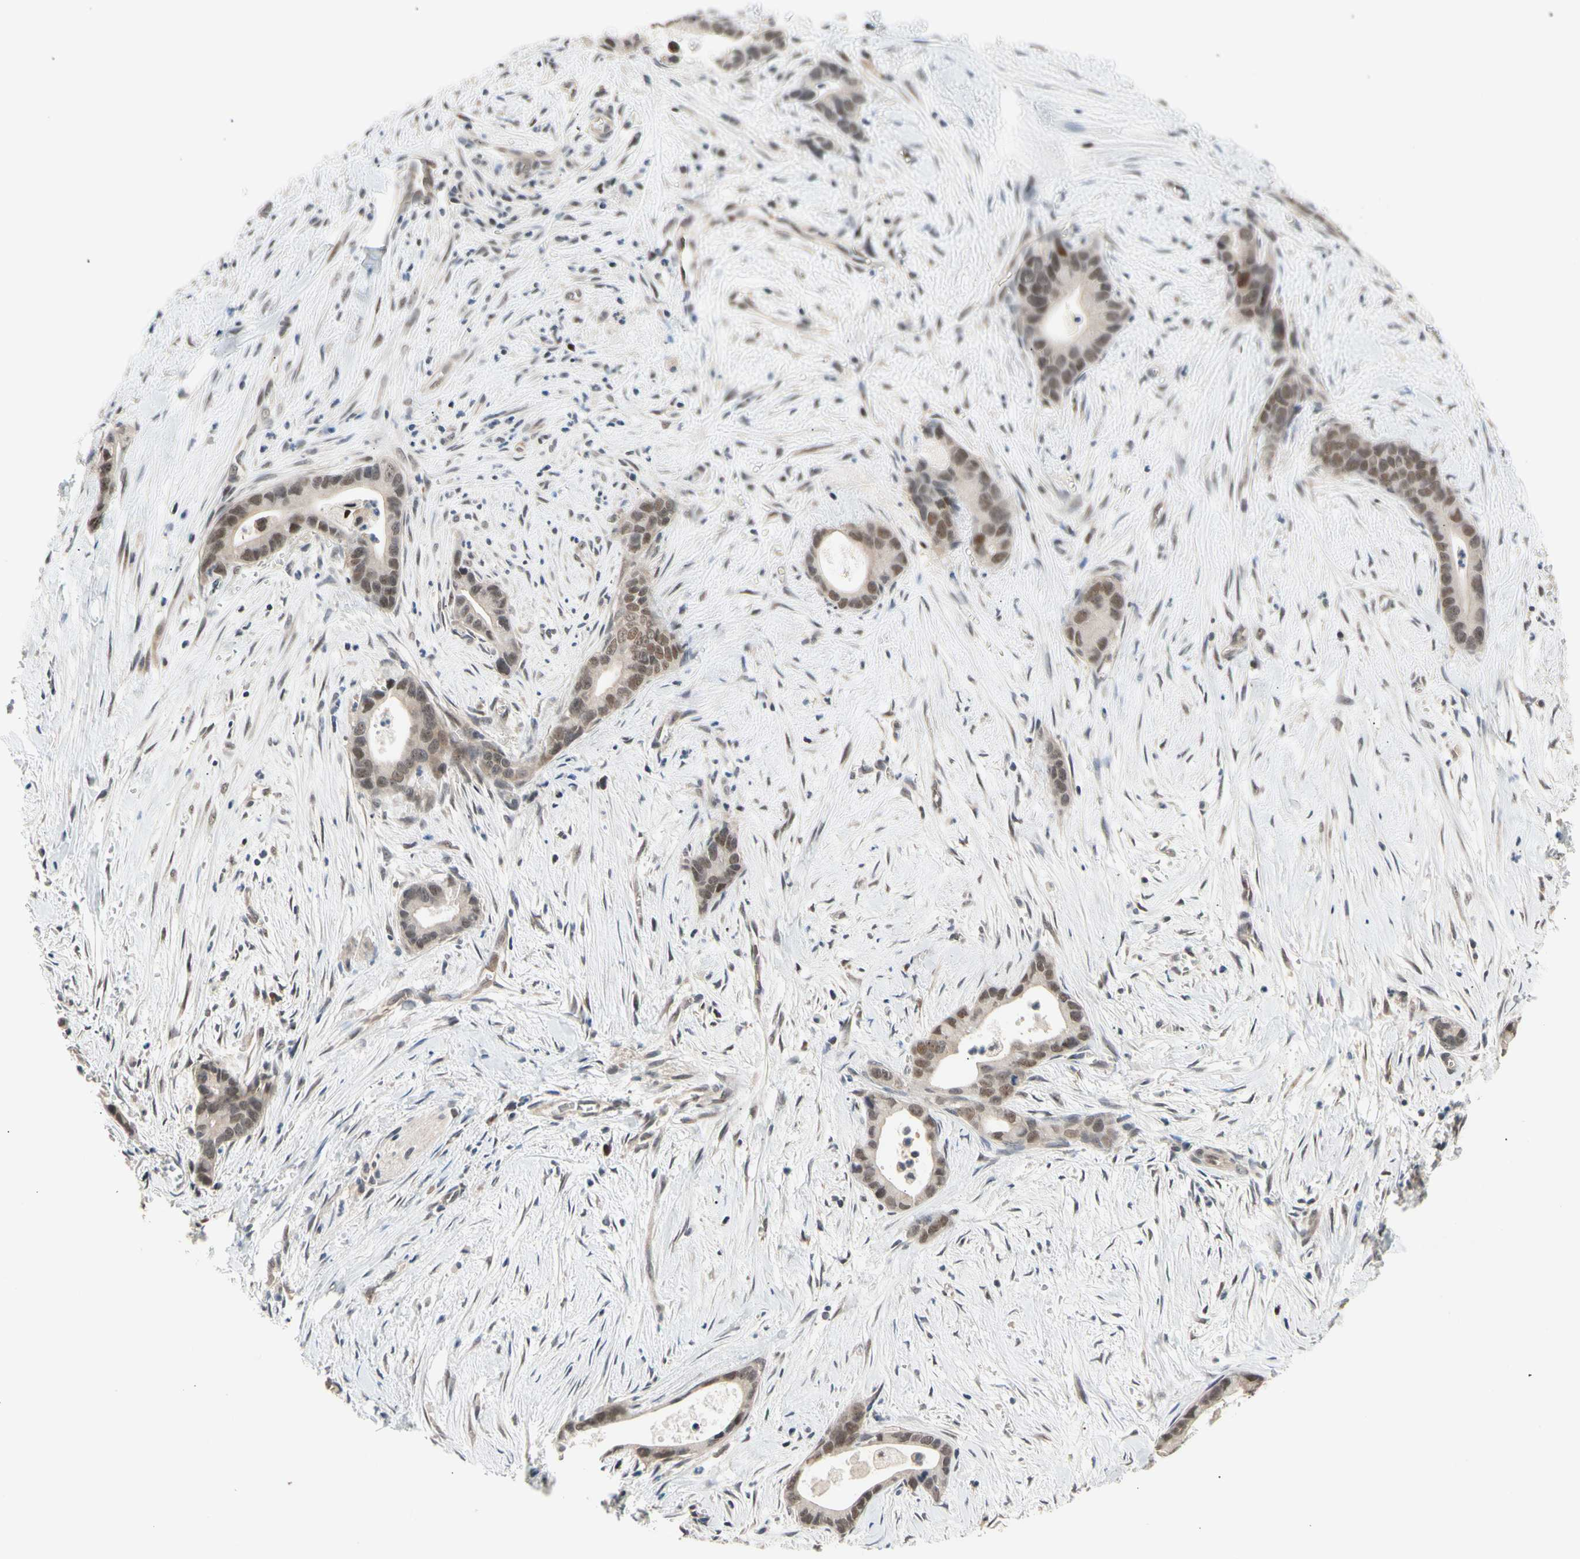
{"staining": {"intensity": "moderate", "quantity": ">75%", "location": "cytoplasmic/membranous,nuclear"}, "tissue": "liver cancer", "cell_type": "Tumor cells", "image_type": "cancer", "snomed": [{"axis": "morphology", "description": "Cholangiocarcinoma"}, {"axis": "topography", "description": "Liver"}], "caption": "Immunohistochemical staining of liver cancer (cholangiocarcinoma) reveals medium levels of moderate cytoplasmic/membranous and nuclear protein expression in approximately >75% of tumor cells.", "gene": "NGEF", "patient": {"sex": "female", "age": 55}}